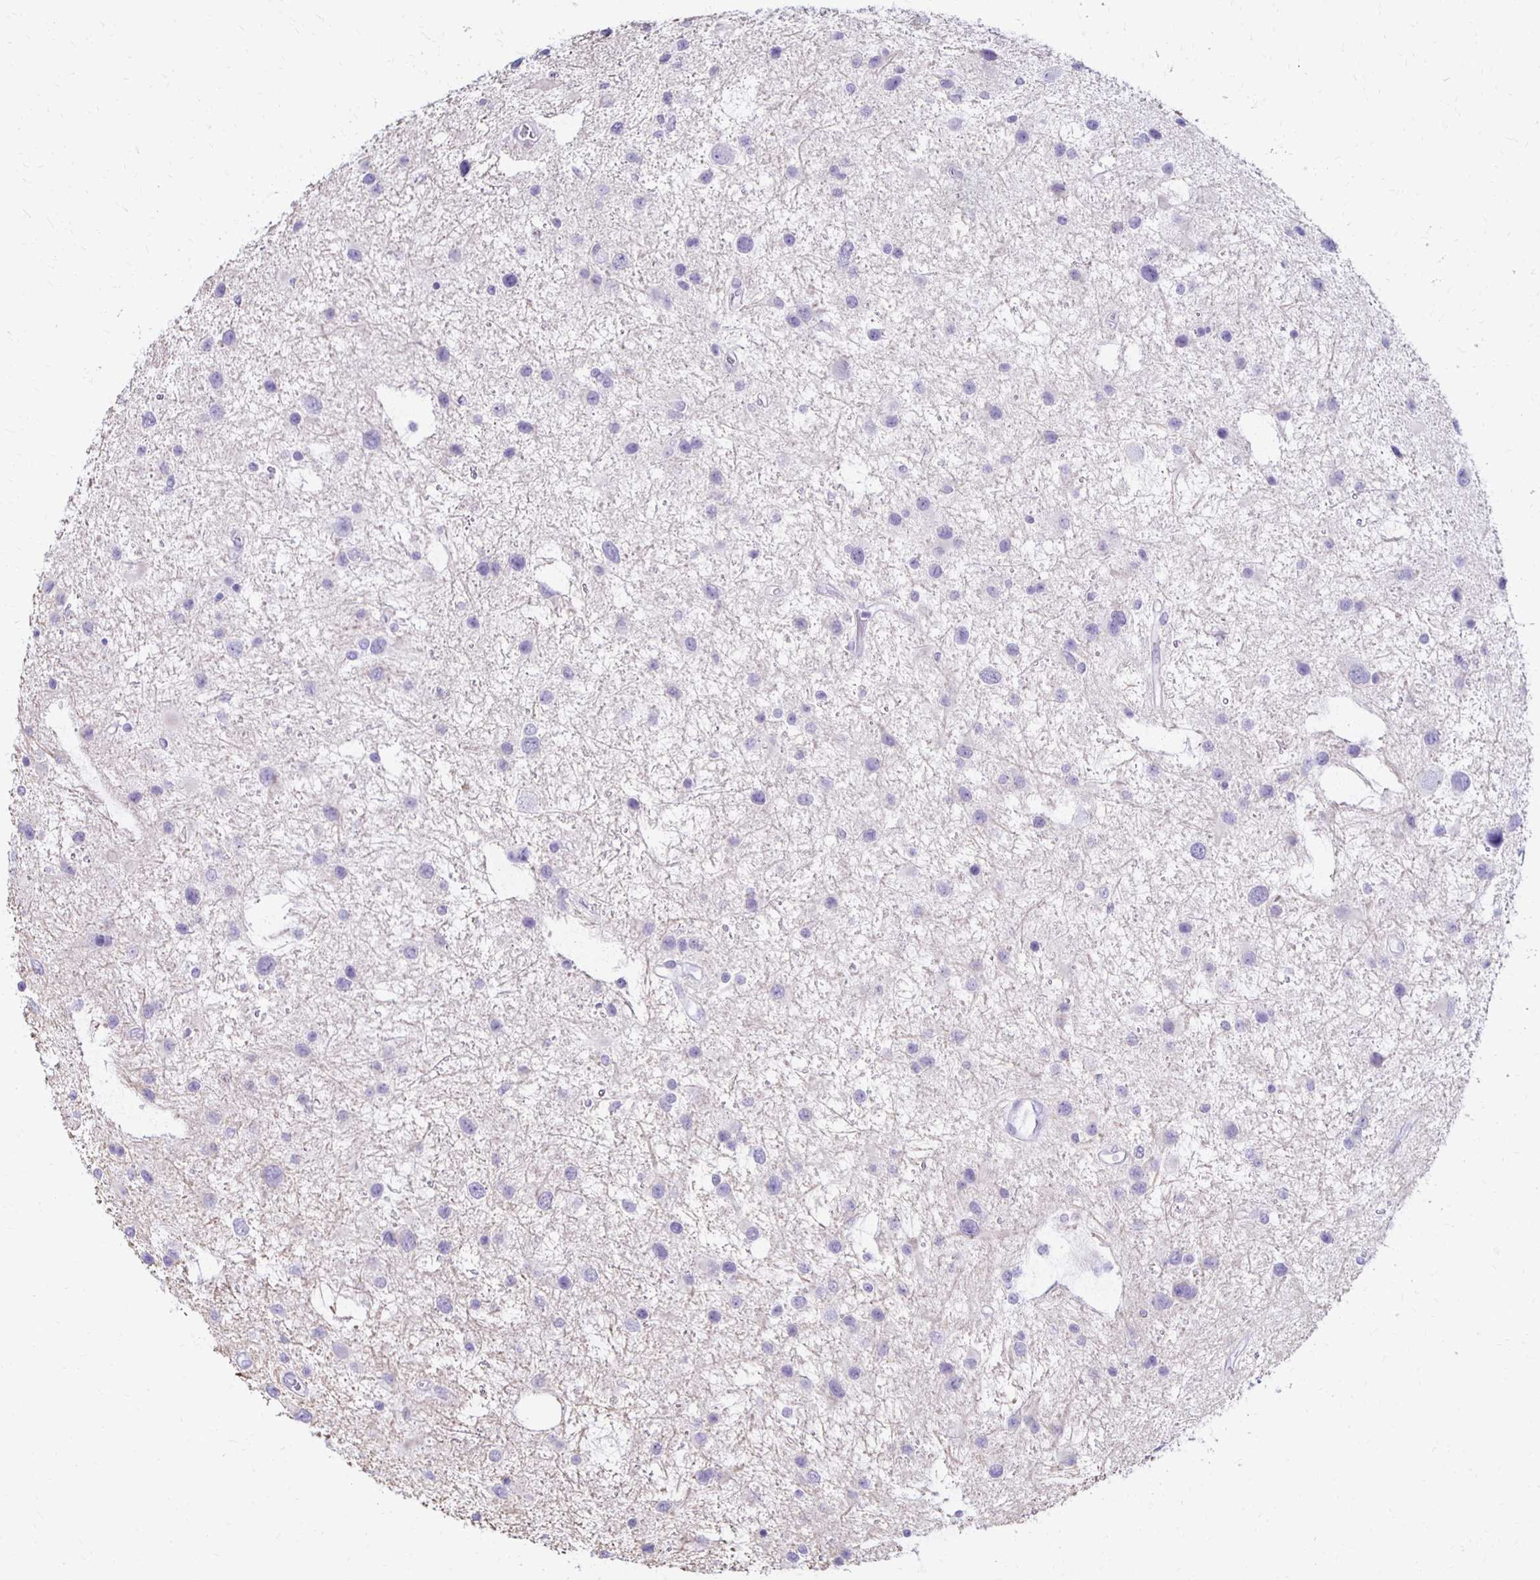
{"staining": {"intensity": "negative", "quantity": "none", "location": "none"}, "tissue": "glioma", "cell_type": "Tumor cells", "image_type": "cancer", "snomed": [{"axis": "morphology", "description": "Glioma, malignant, Low grade"}, {"axis": "topography", "description": "Brain"}], "caption": "Low-grade glioma (malignant) was stained to show a protein in brown. There is no significant positivity in tumor cells. (IHC, brightfield microscopy, high magnification).", "gene": "RYR1", "patient": {"sex": "female", "age": 32}}